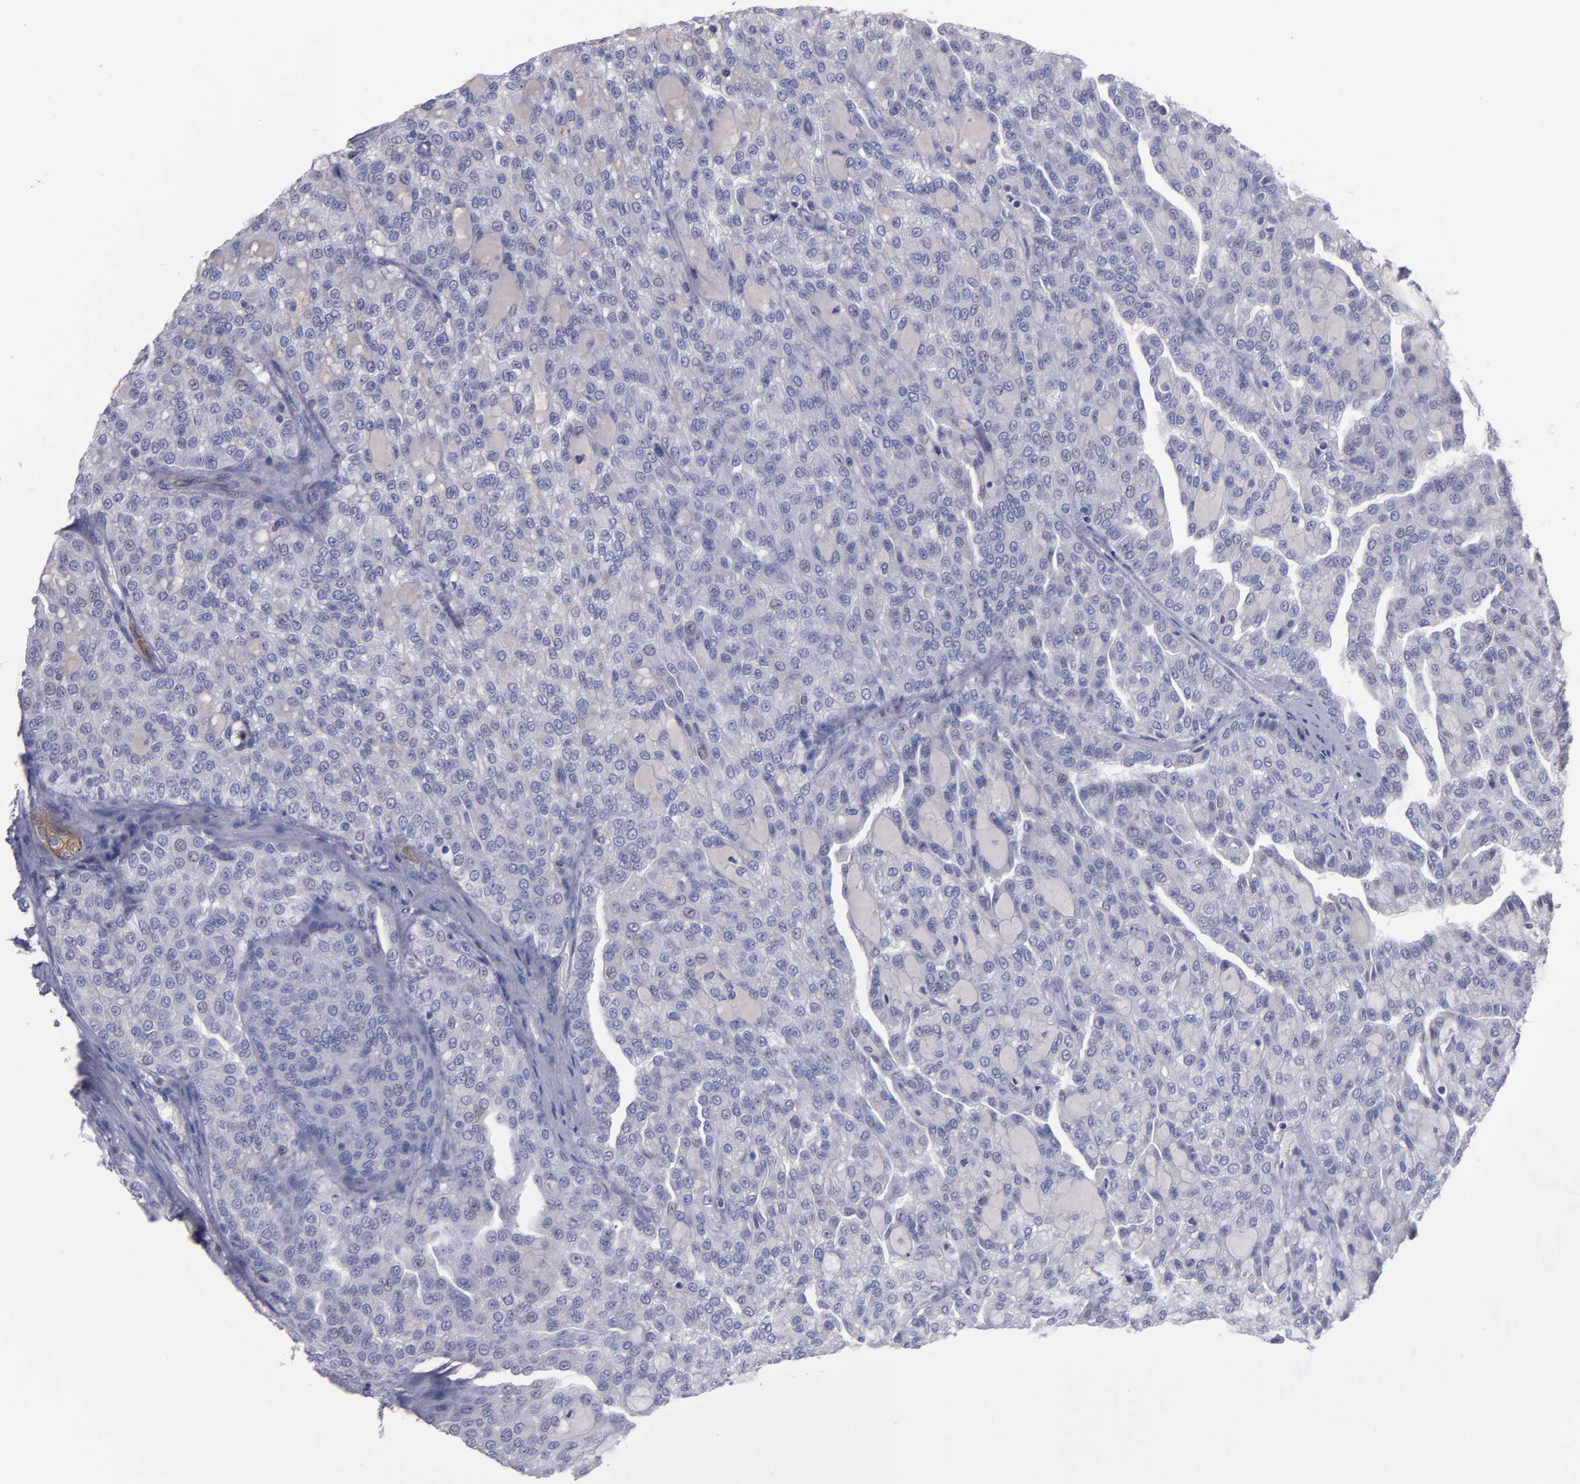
{"staining": {"intensity": "negative", "quantity": "none", "location": "none"}, "tissue": "renal cancer", "cell_type": "Tumor cells", "image_type": "cancer", "snomed": [{"axis": "morphology", "description": "Adenocarcinoma, NOS"}, {"axis": "topography", "description": "Kidney"}], "caption": "An immunohistochemistry (IHC) histopathology image of adenocarcinoma (renal) is shown. There is no staining in tumor cells of adenocarcinoma (renal).", "gene": "CDH3", "patient": {"sex": "male", "age": 63}}